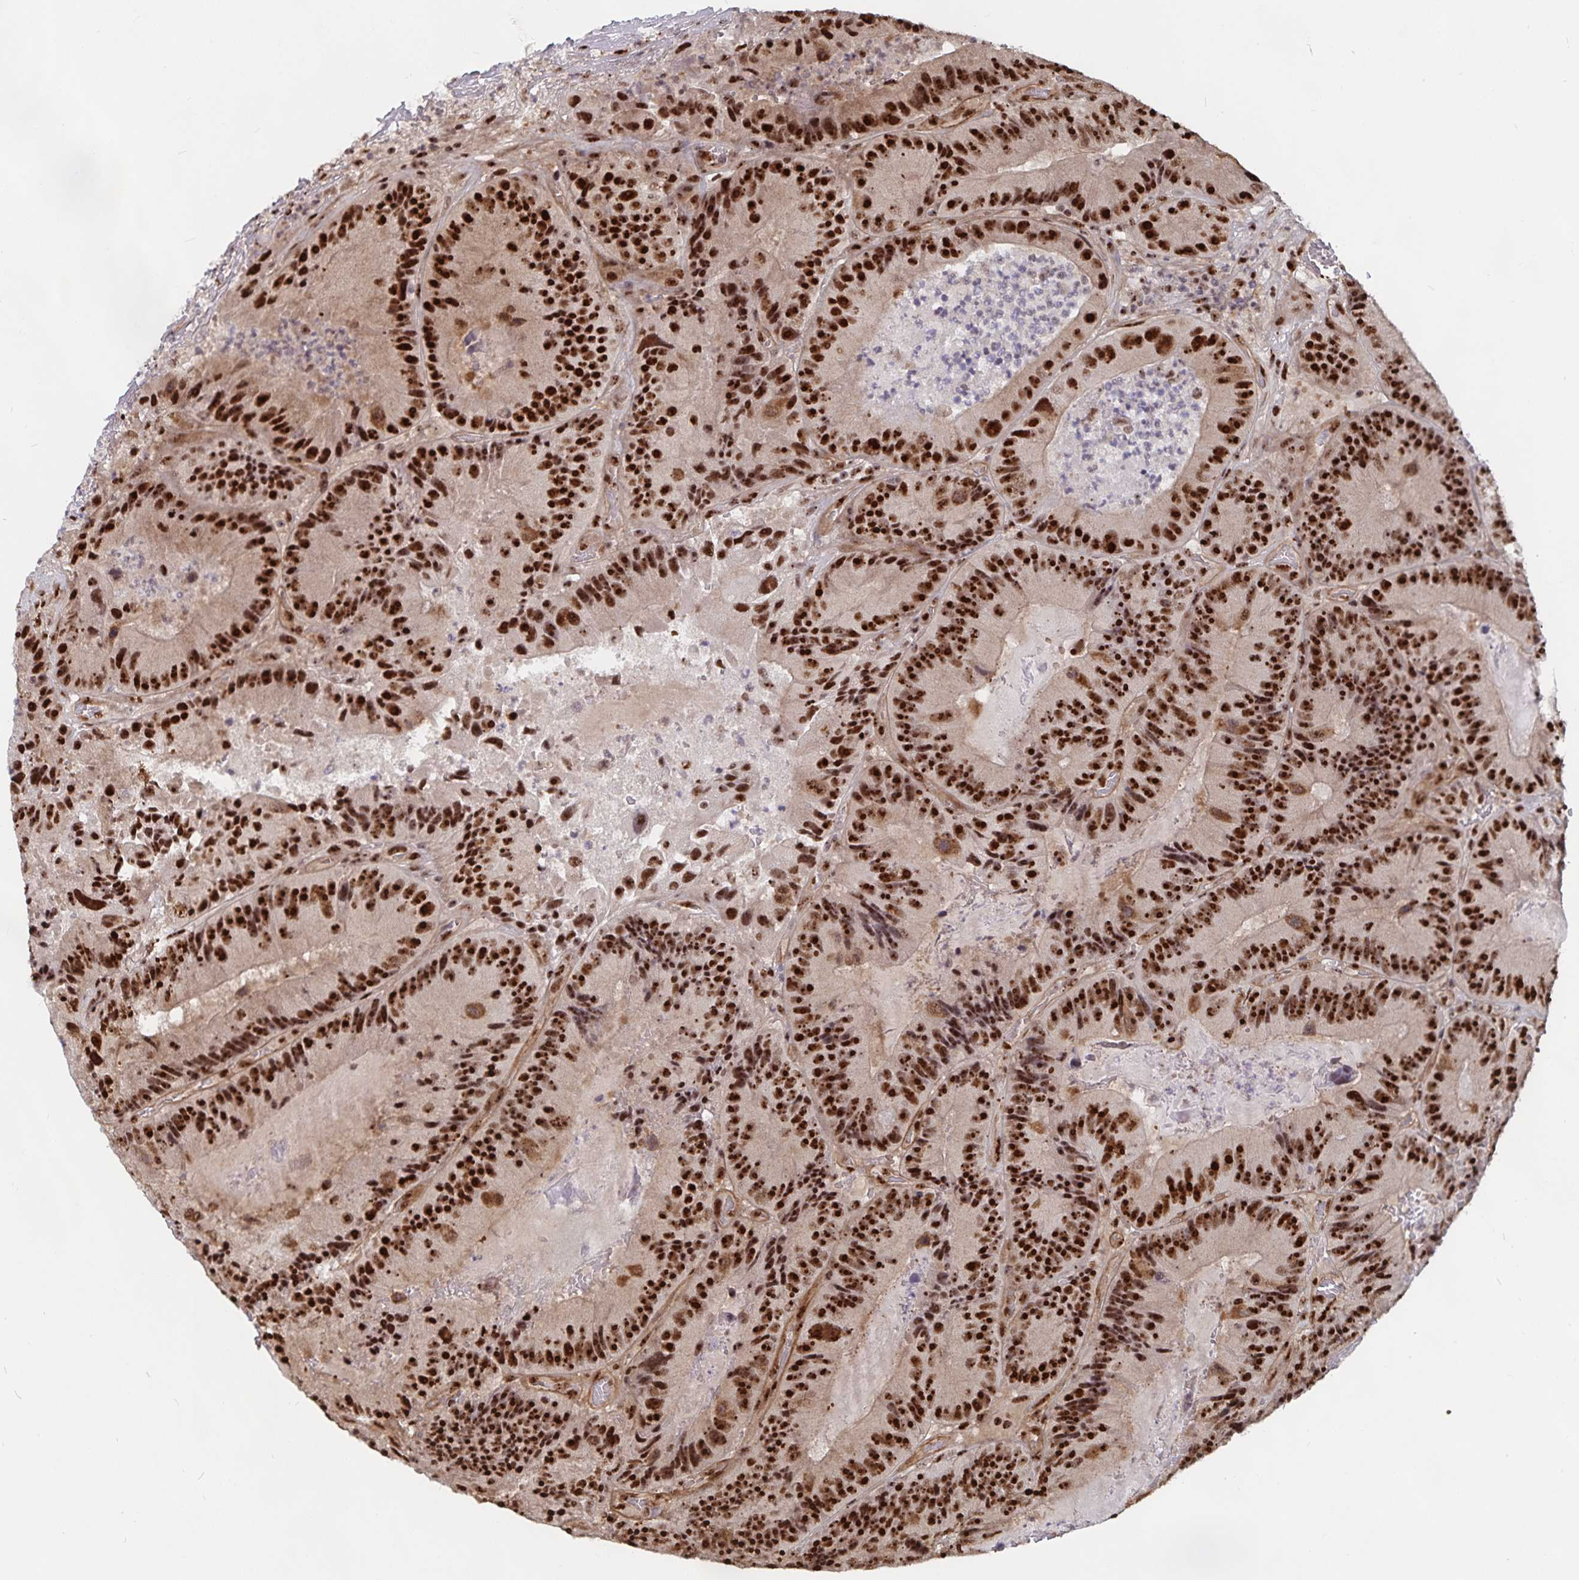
{"staining": {"intensity": "strong", "quantity": ">75%", "location": "nuclear"}, "tissue": "colorectal cancer", "cell_type": "Tumor cells", "image_type": "cancer", "snomed": [{"axis": "morphology", "description": "Adenocarcinoma, NOS"}, {"axis": "topography", "description": "Colon"}], "caption": "This is a photomicrograph of IHC staining of colorectal cancer, which shows strong expression in the nuclear of tumor cells.", "gene": "LAS1L", "patient": {"sex": "female", "age": 86}}